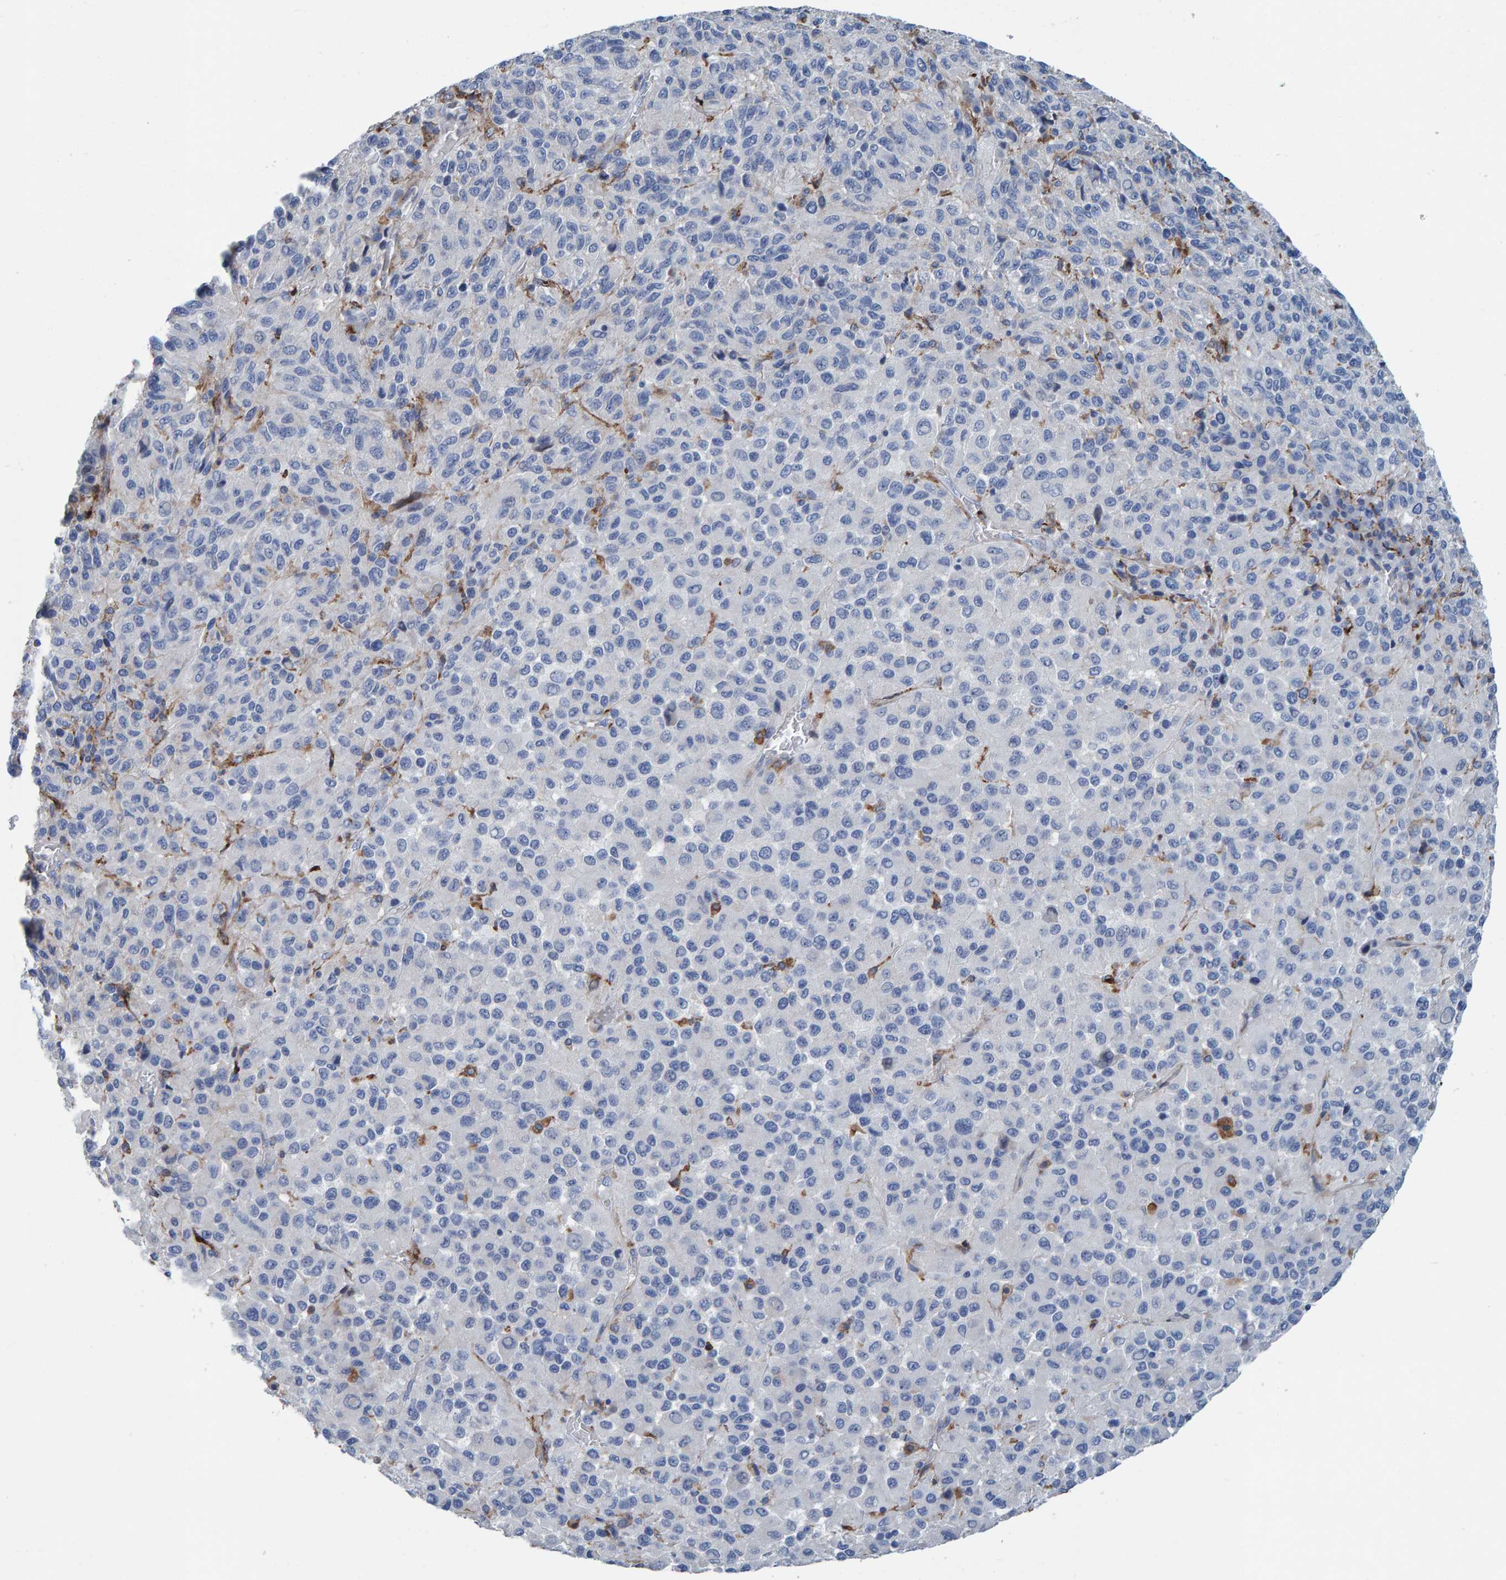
{"staining": {"intensity": "negative", "quantity": "none", "location": "none"}, "tissue": "melanoma", "cell_type": "Tumor cells", "image_type": "cancer", "snomed": [{"axis": "morphology", "description": "Malignant melanoma, Metastatic site"}, {"axis": "topography", "description": "Lung"}], "caption": "Malignant melanoma (metastatic site) stained for a protein using immunohistochemistry (IHC) exhibits no expression tumor cells.", "gene": "LRP1", "patient": {"sex": "male", "age": 64}}